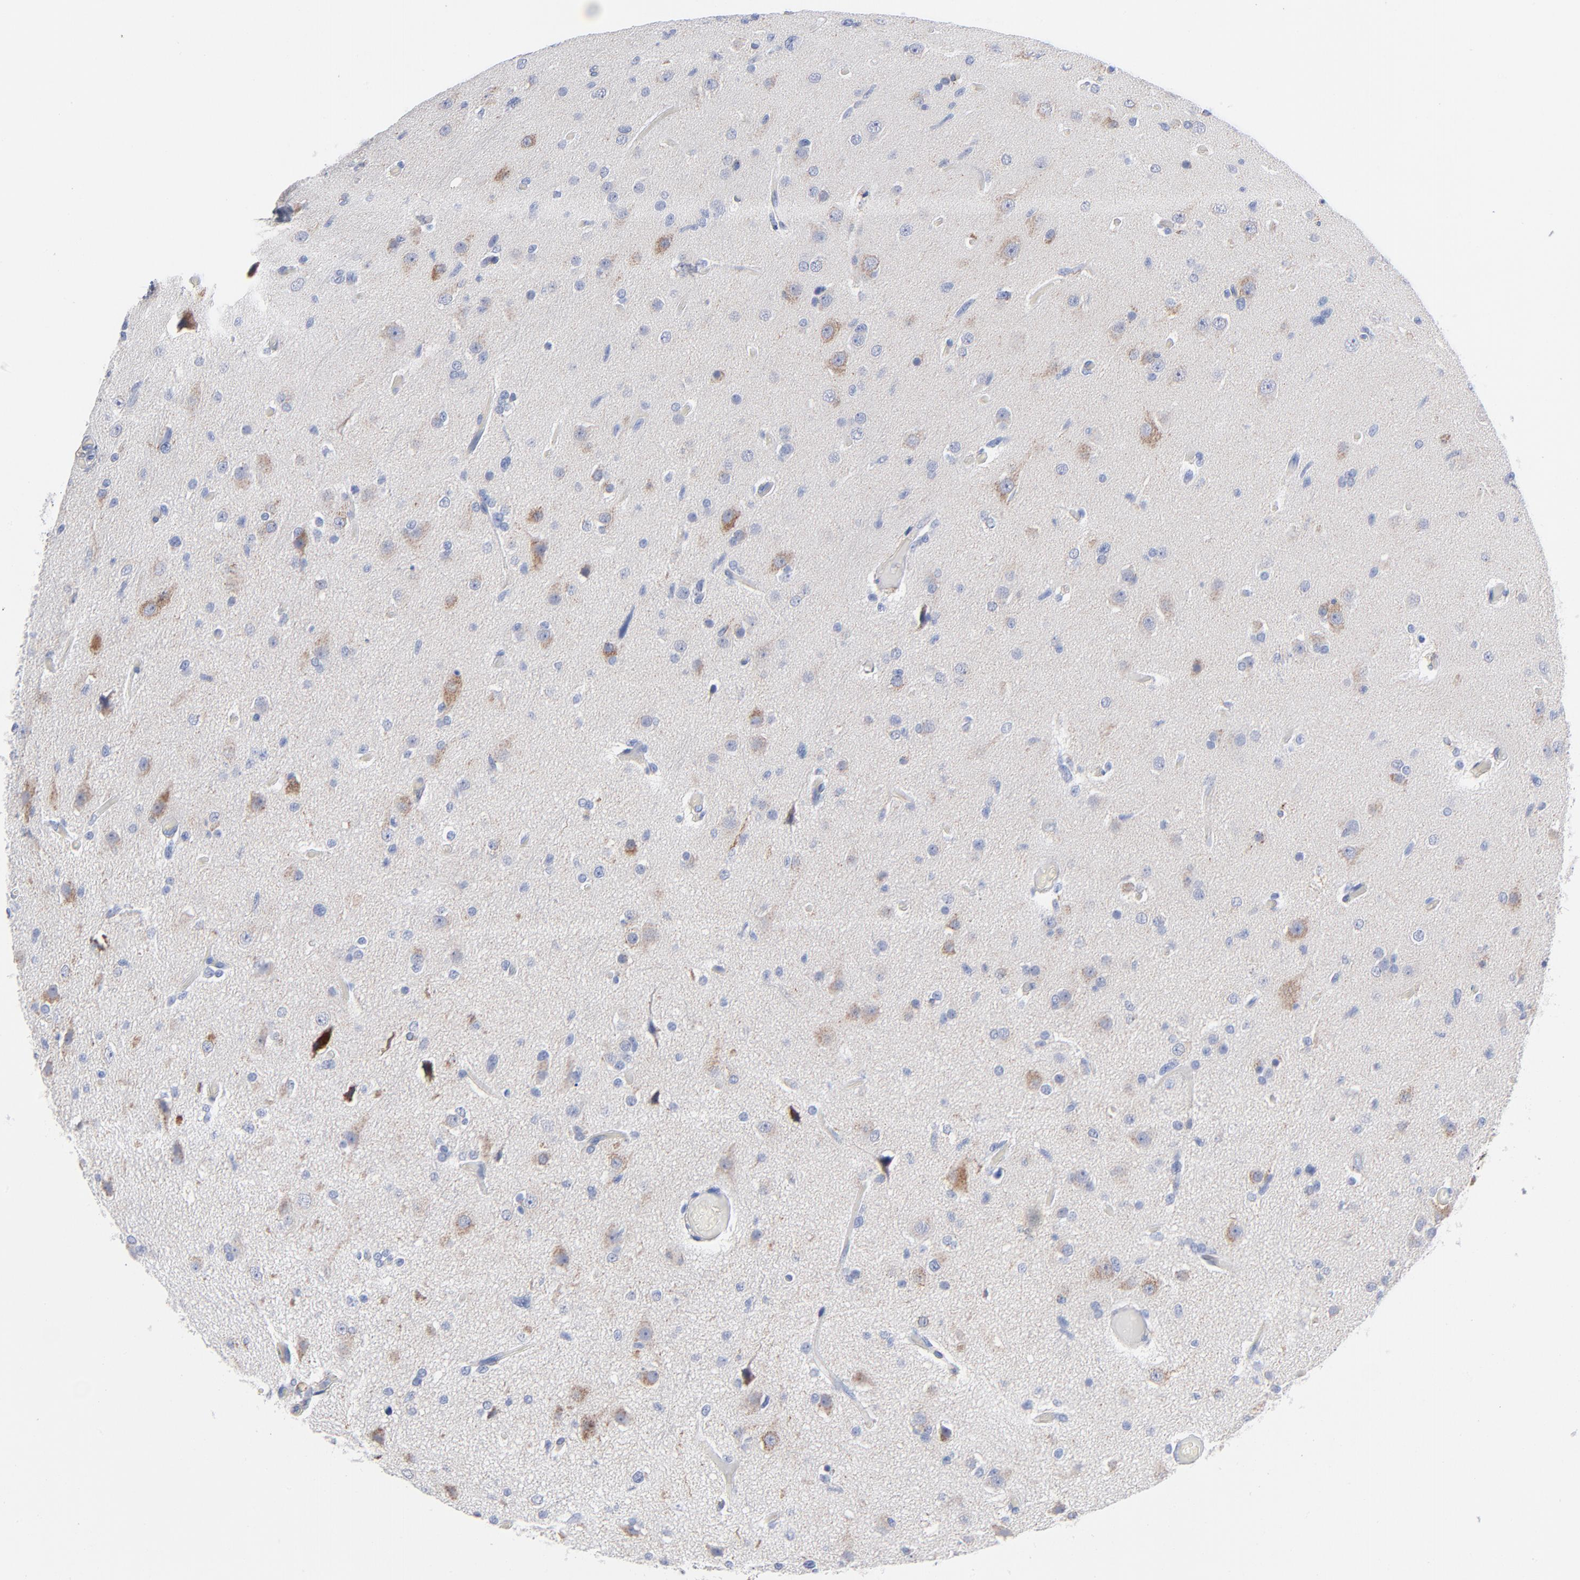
{"staining": {"intensity": "negative", "quantity": "none", "location": "none"}, "tissue": "glioma", "cell_type": "Tumor cells", "image_type": "cancer", "snomed": [{"axis": "morphology", "description": "Glioma, malignant, High grade"}, {"axis": "topography", "description": "Brain"}], "caption": "Human malignant glioma (high-grade) stained for a protein using immunohistochemistry displays no staining in tumor cells.", "gene": "CHCHD10", "patient": {"sex": "male", "age": 33}}